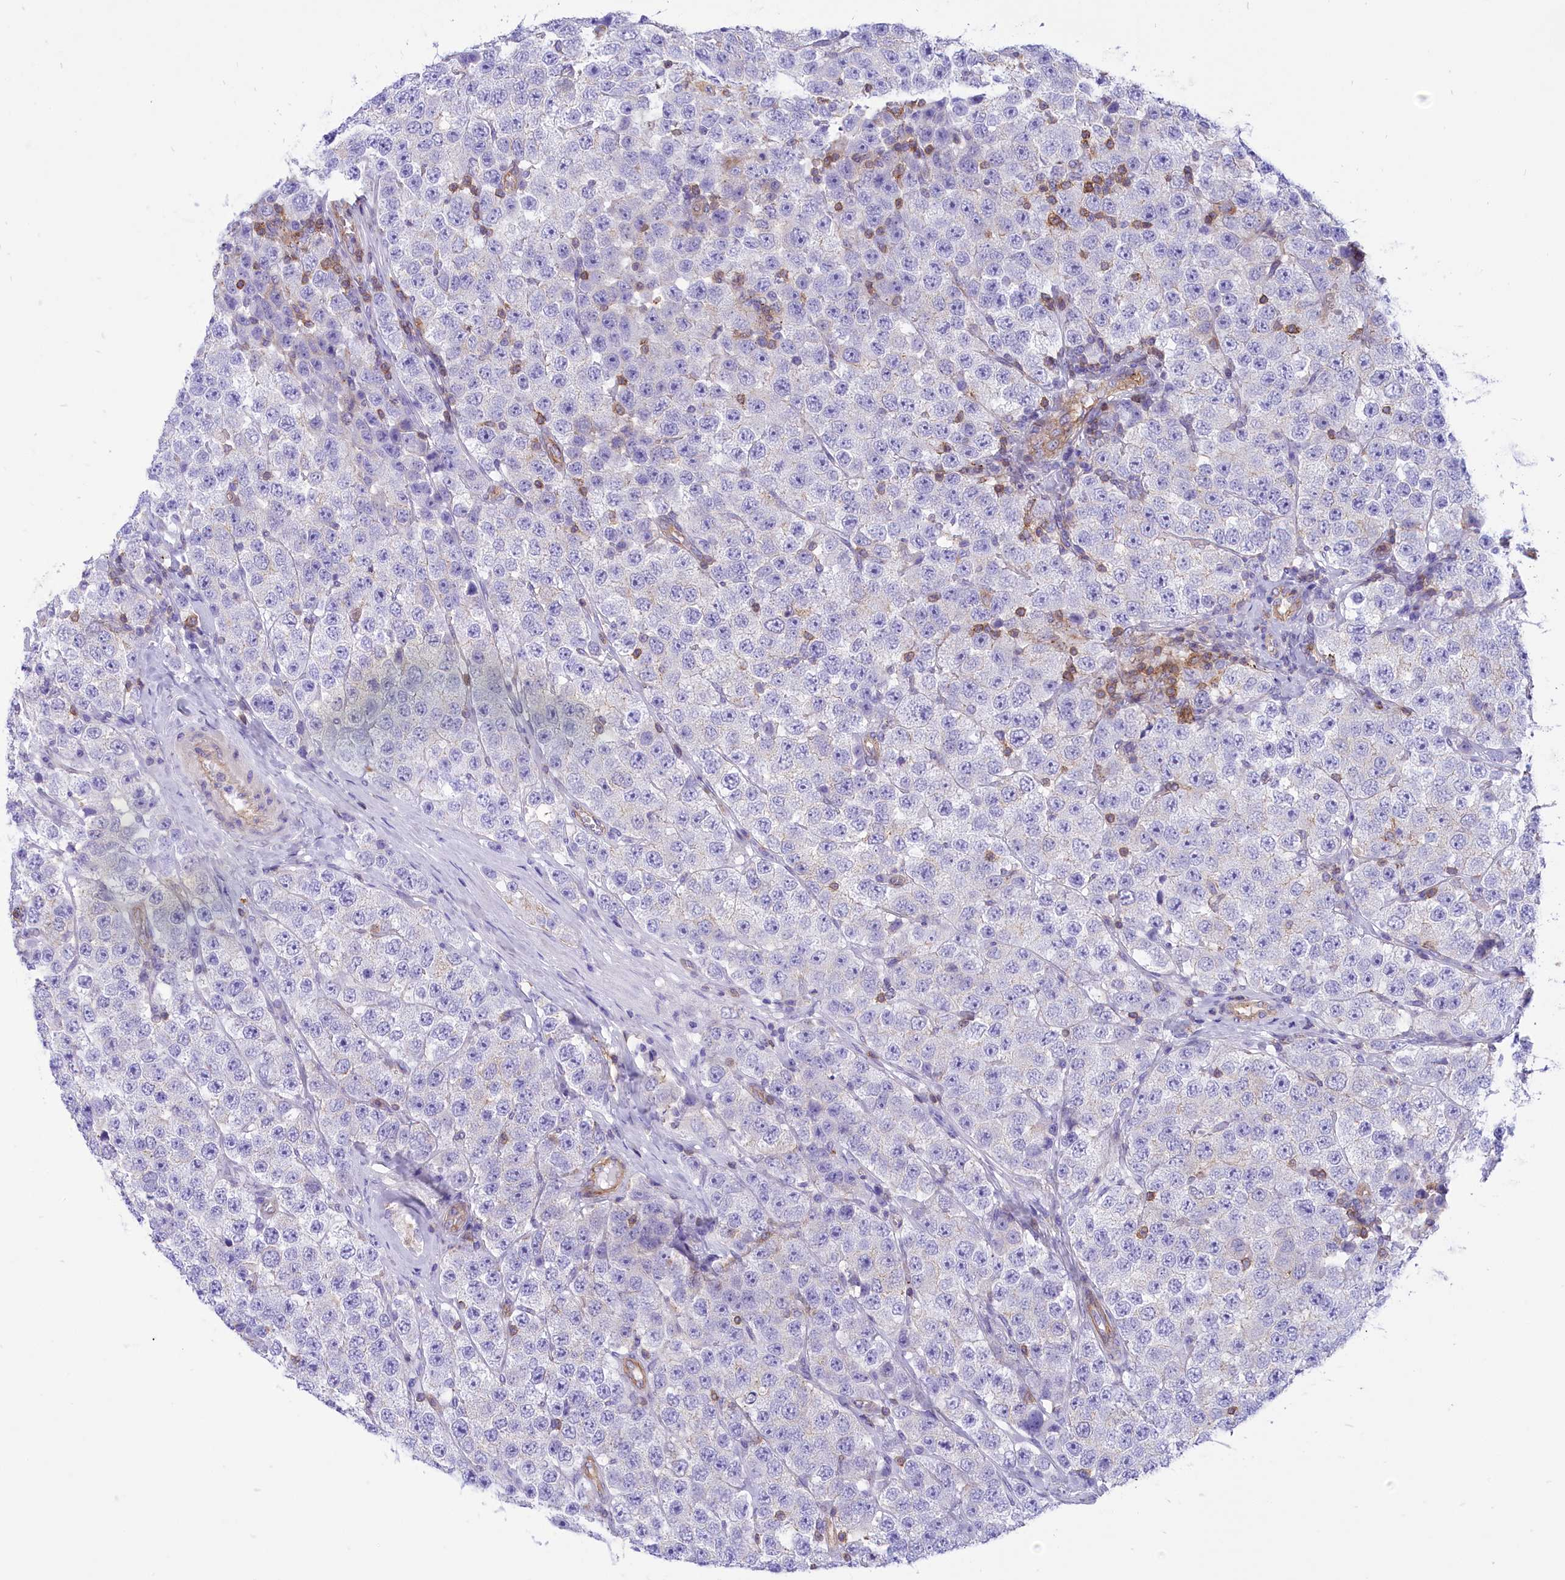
{"staining": {"intensity": "negative", "quantity": "none", "location": "none"}, "tissue": "testis cancer", "cell_type": "Tumor cells", "image_type": "cancer", "snomed": [{"axis": "morphology", "description": "Seminoma, NOS"}, {"axis": "topography", "description": "Testis"}], "caption": "A high-resolution photomicrograph shows immunohistochemistry (IHC) staining of testis seminoma, which demonstrates no significant positivity in tumor cells.", "gene": "SEPTIN9", "patient": {"sex": "male", "age": 28}}